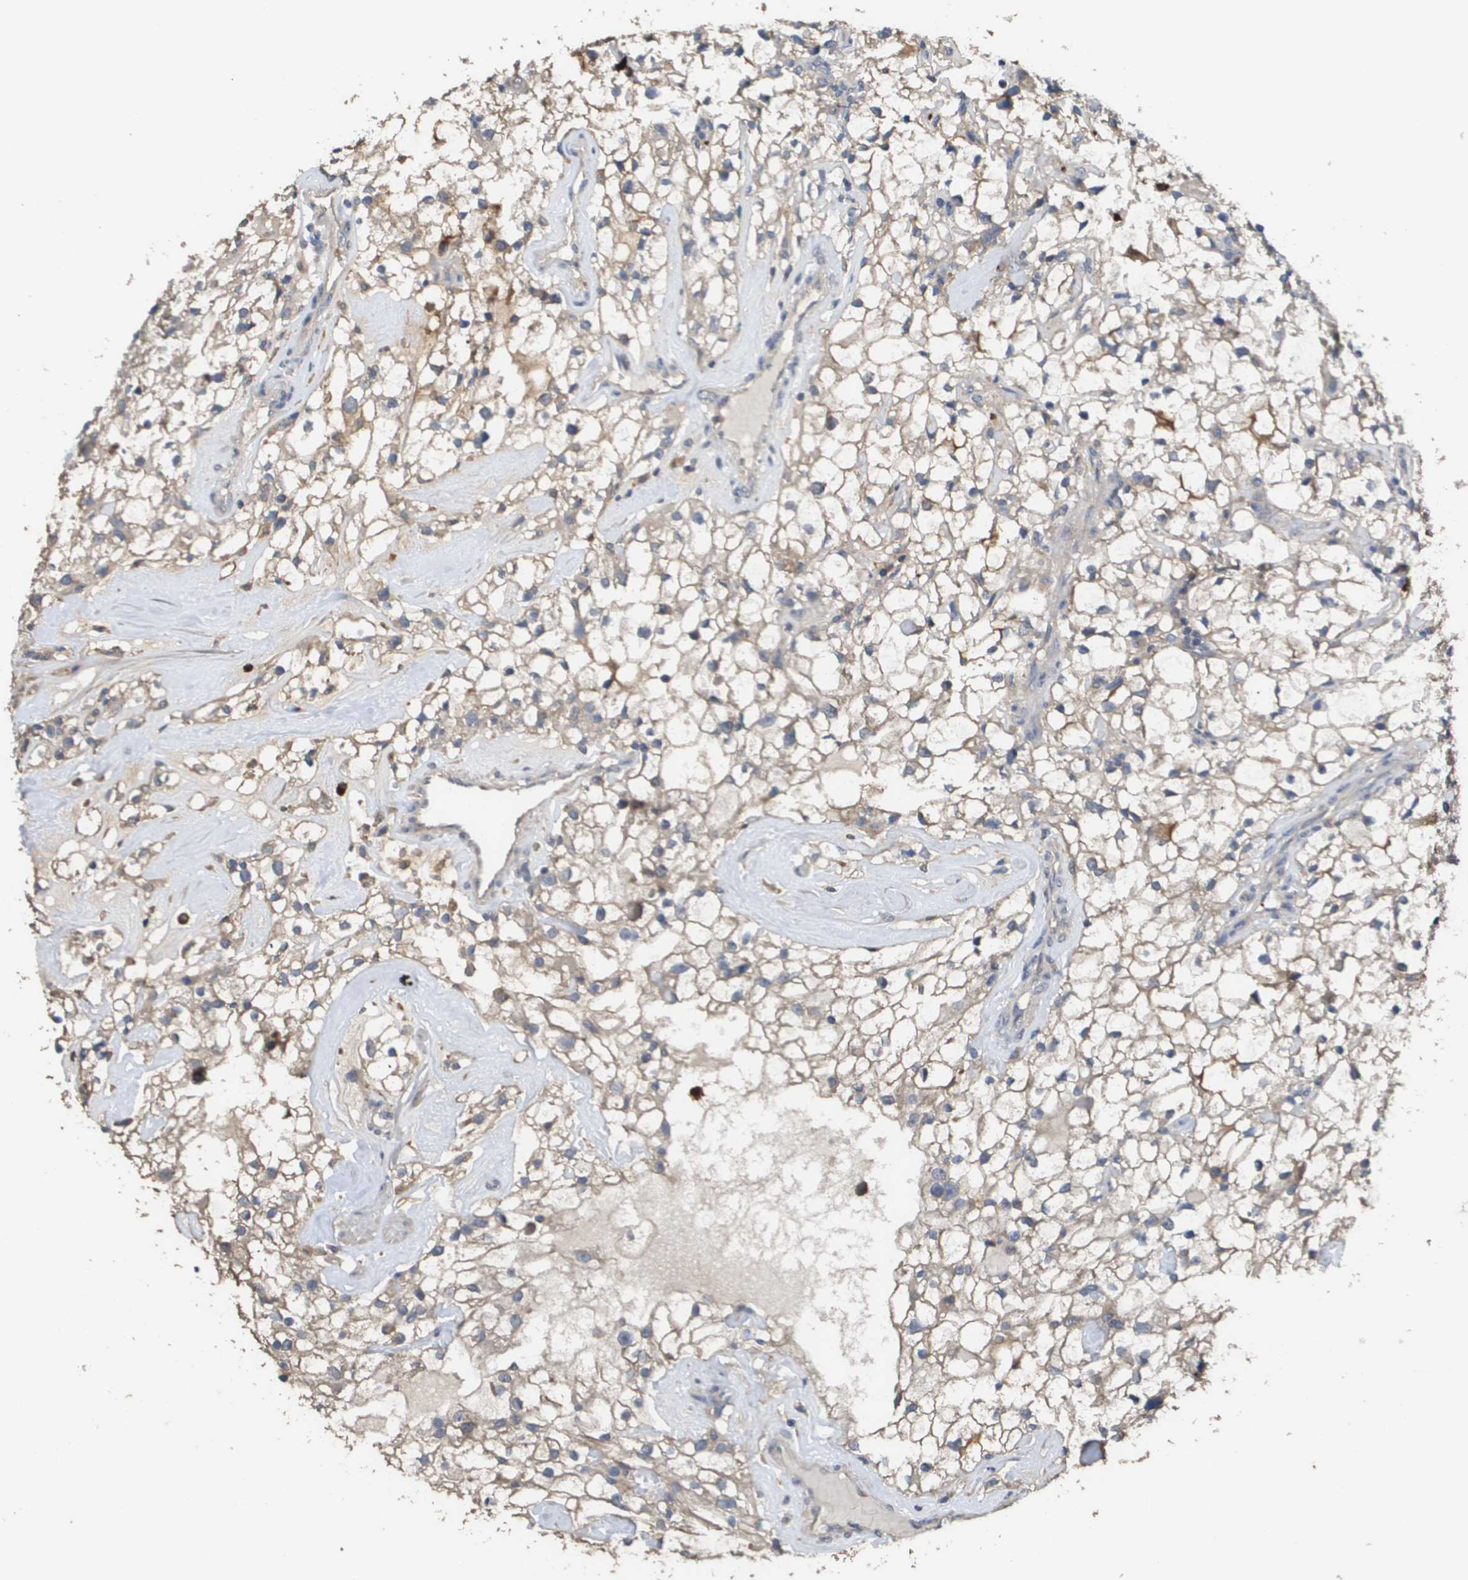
{"staining": {"intensity": "weak", "quantity": ">75%", "location": "cytoplasmic/membranous"}, "tissue": "renal cancer", "cell_type": "Tumor cells", "image_type": "cancer", "snomed": [{"axis": "morphology", "description": "Adenocarcinoma, NOS"}, {"axis": "topography", "description": "Kidney"}], "caption": "Human renal cancer stained with a protein marker shows weak staining in tumor cells.", "gene": "RAB27B", "patient": {"sex": "female", "age": 60}}